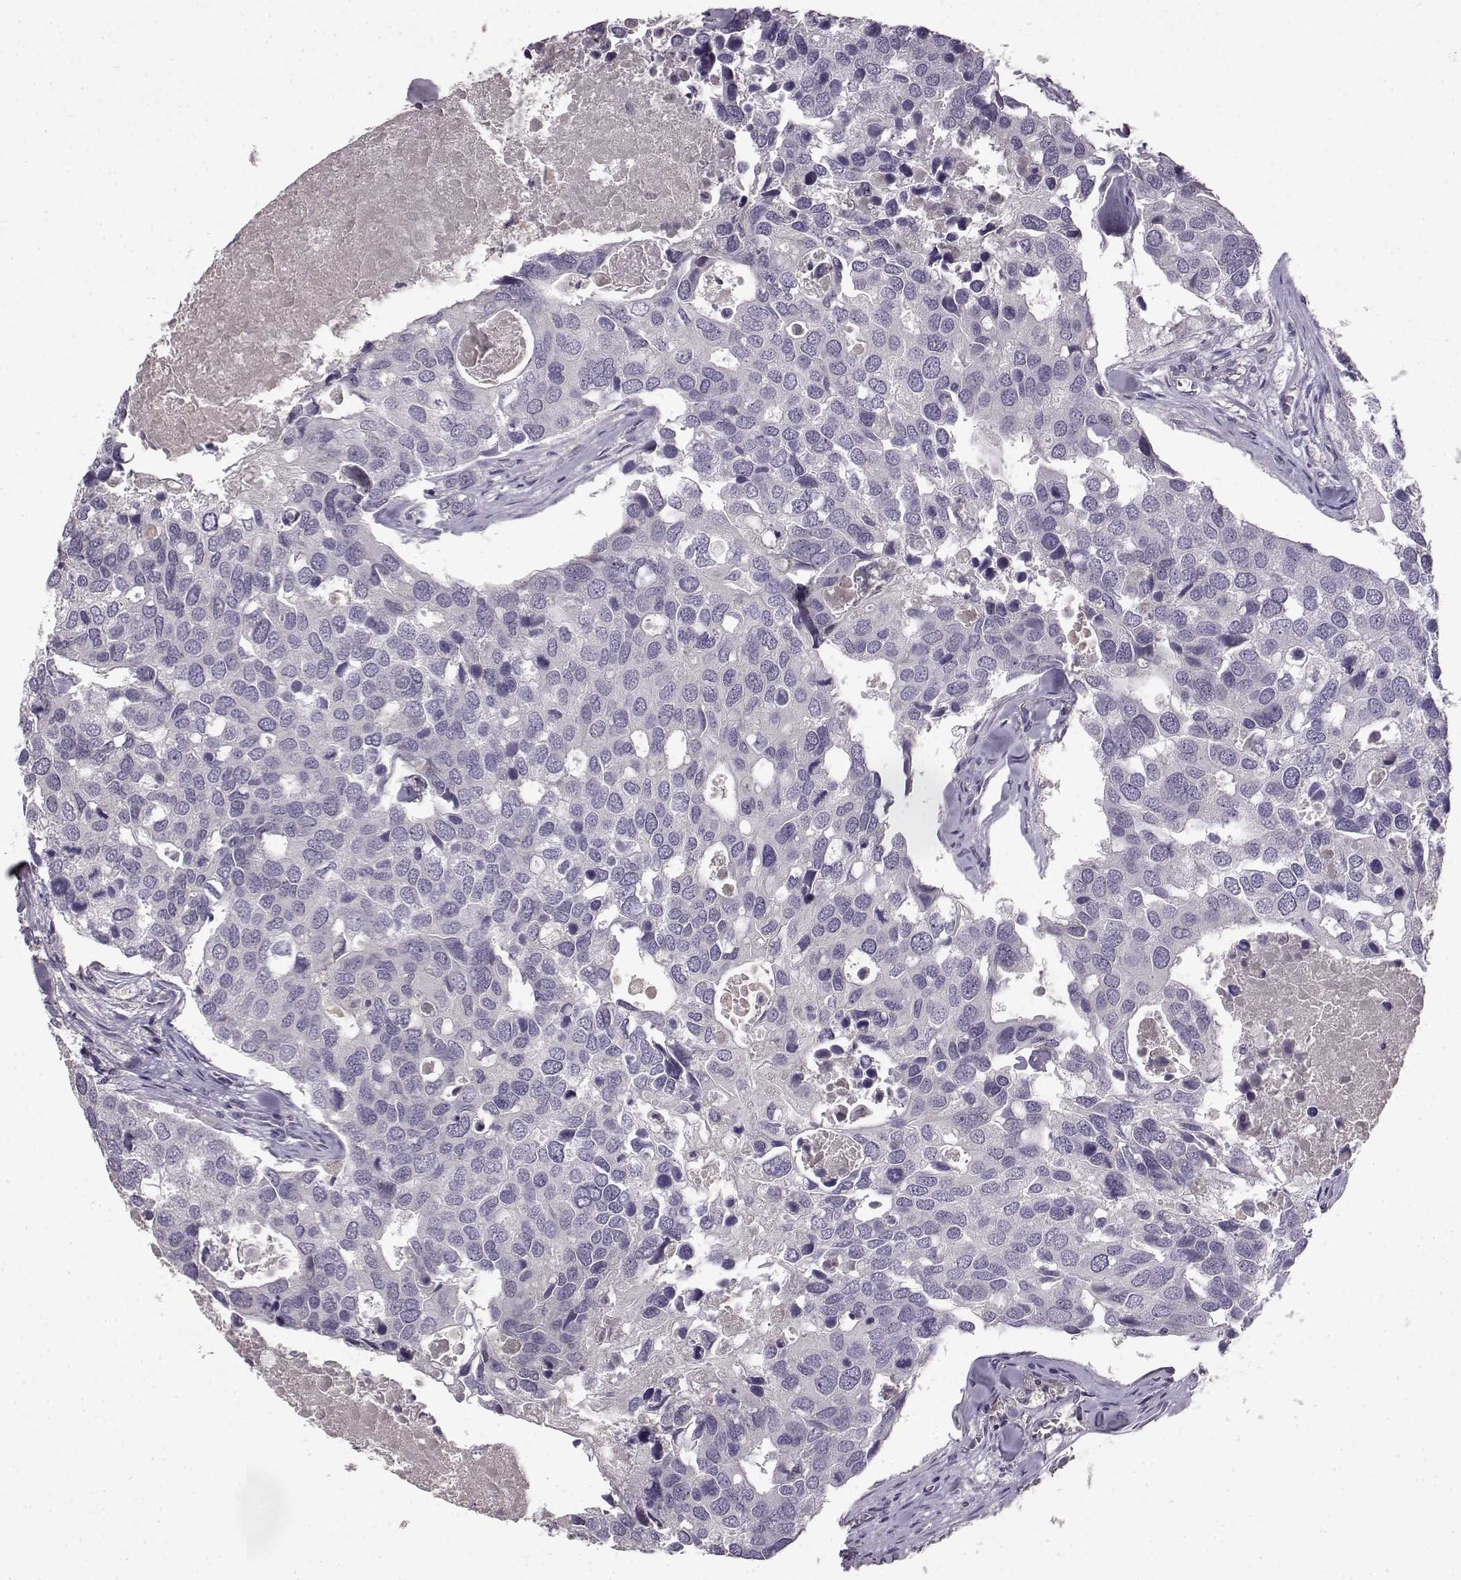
{"staining": {"intensity": "negative", "quantity": "none", "location": "none"}, "tissue": "breast cancer", "cell_type": "Tumor cells", "image_type": "cancer", "snomed": [{"axis": "morphology", "description": "Duct carcinoma"}, {"axis": "topography", "description": "Breast"}], "caption": "Invasive ductal carcinoma (breast) stained for a protein using immunohistochemistry reveals no positivity tumor cells.", "gene": "SPAG17", "patient": {"sex": "female", "age": 83}}